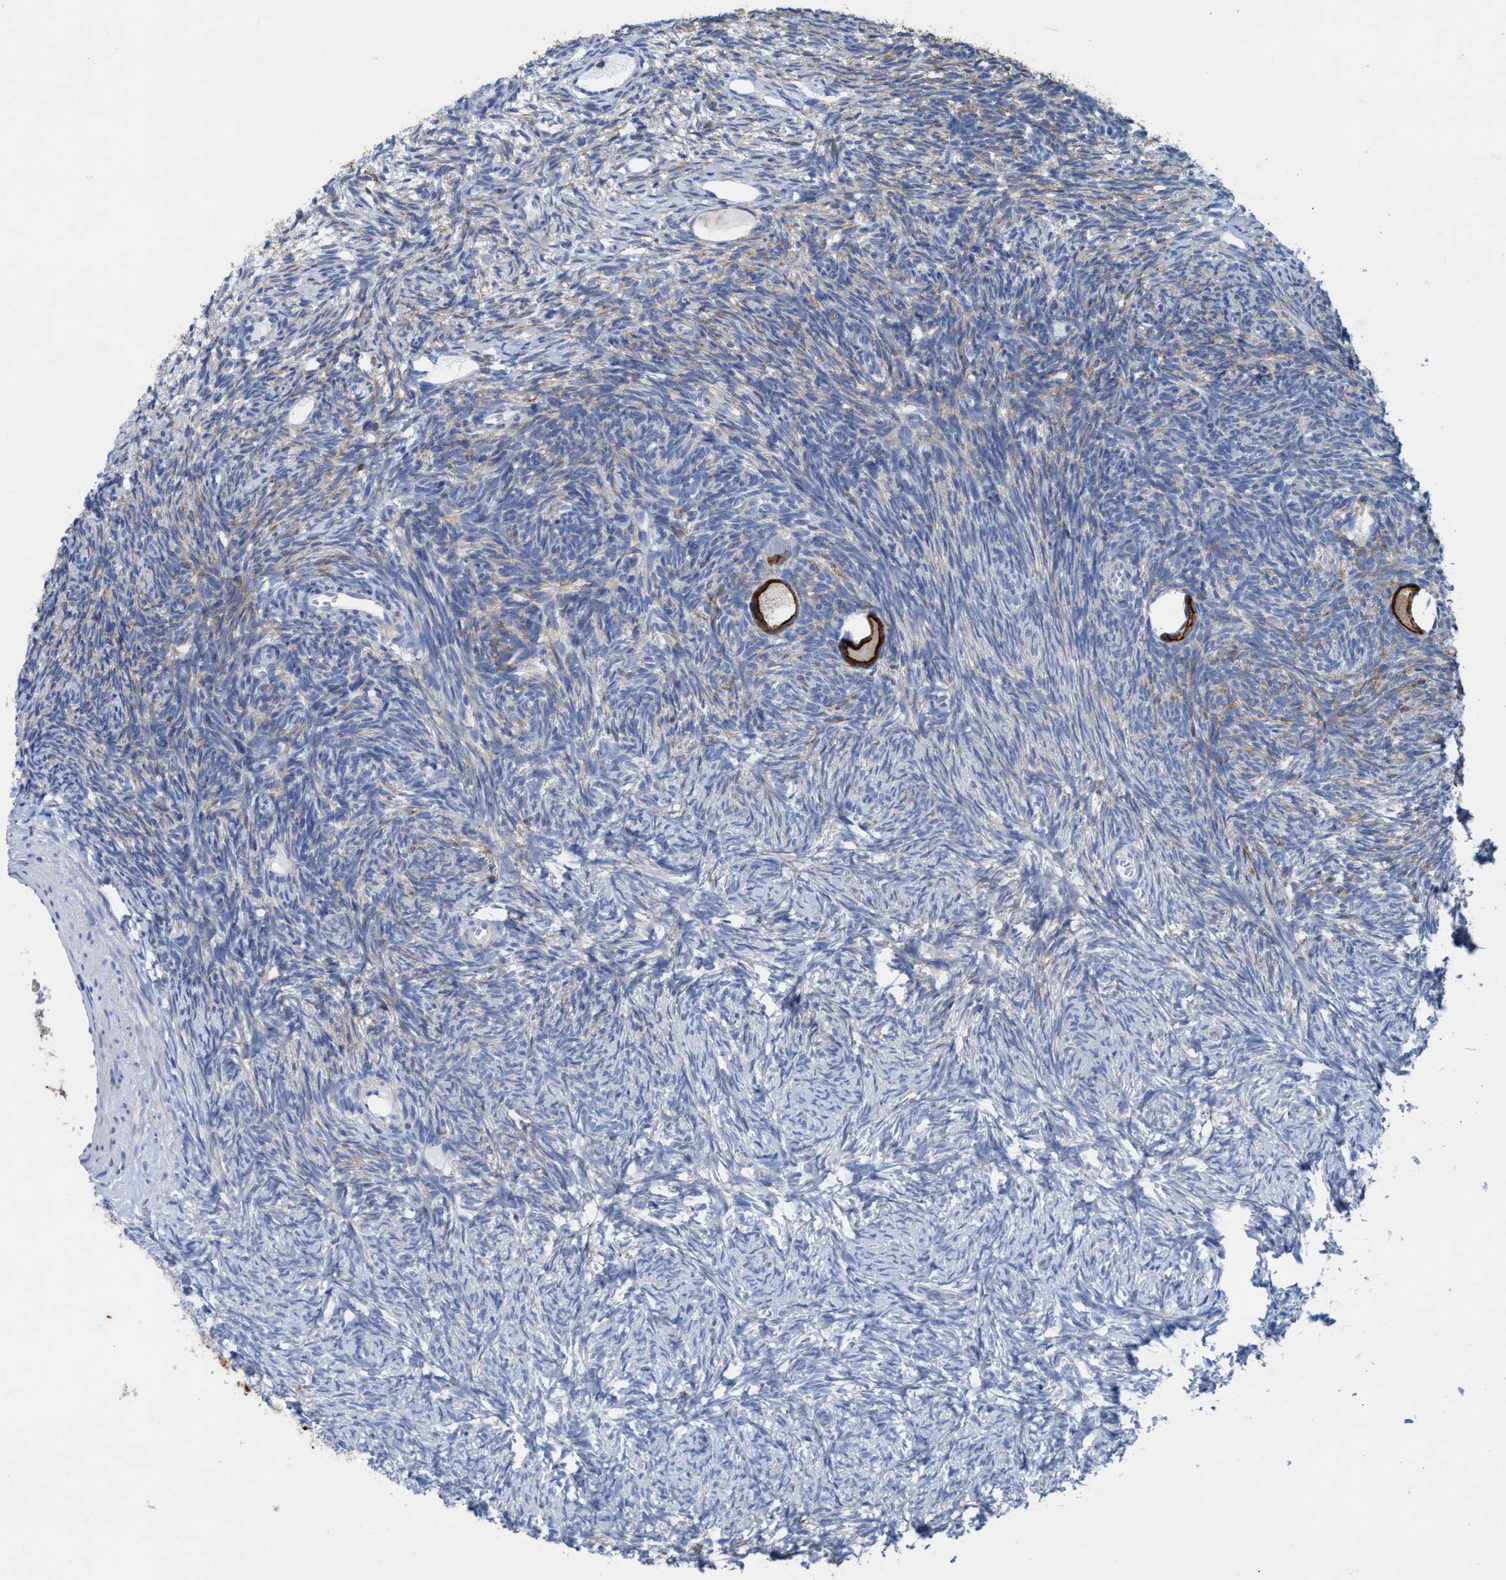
{"staining": {"intensity": "strong", "quantity": ">75%", "location": "cytoplasmic/membranous"}, "tissue": "ovary", "cell_type": "Follicle cells", "image_type": "normal", "snomed": [{"axis": "morphology", "description": "Normal tissue, NOS"}, {"axis": "topography", "description": "Ovary"}], "caption": "Protein staining shows strong cytoplasmic/membranous expression in approximately >75% of follicle cells in benign ovary.", "gene": "EZR", "patient": {"sex": "female", "age": 34}}